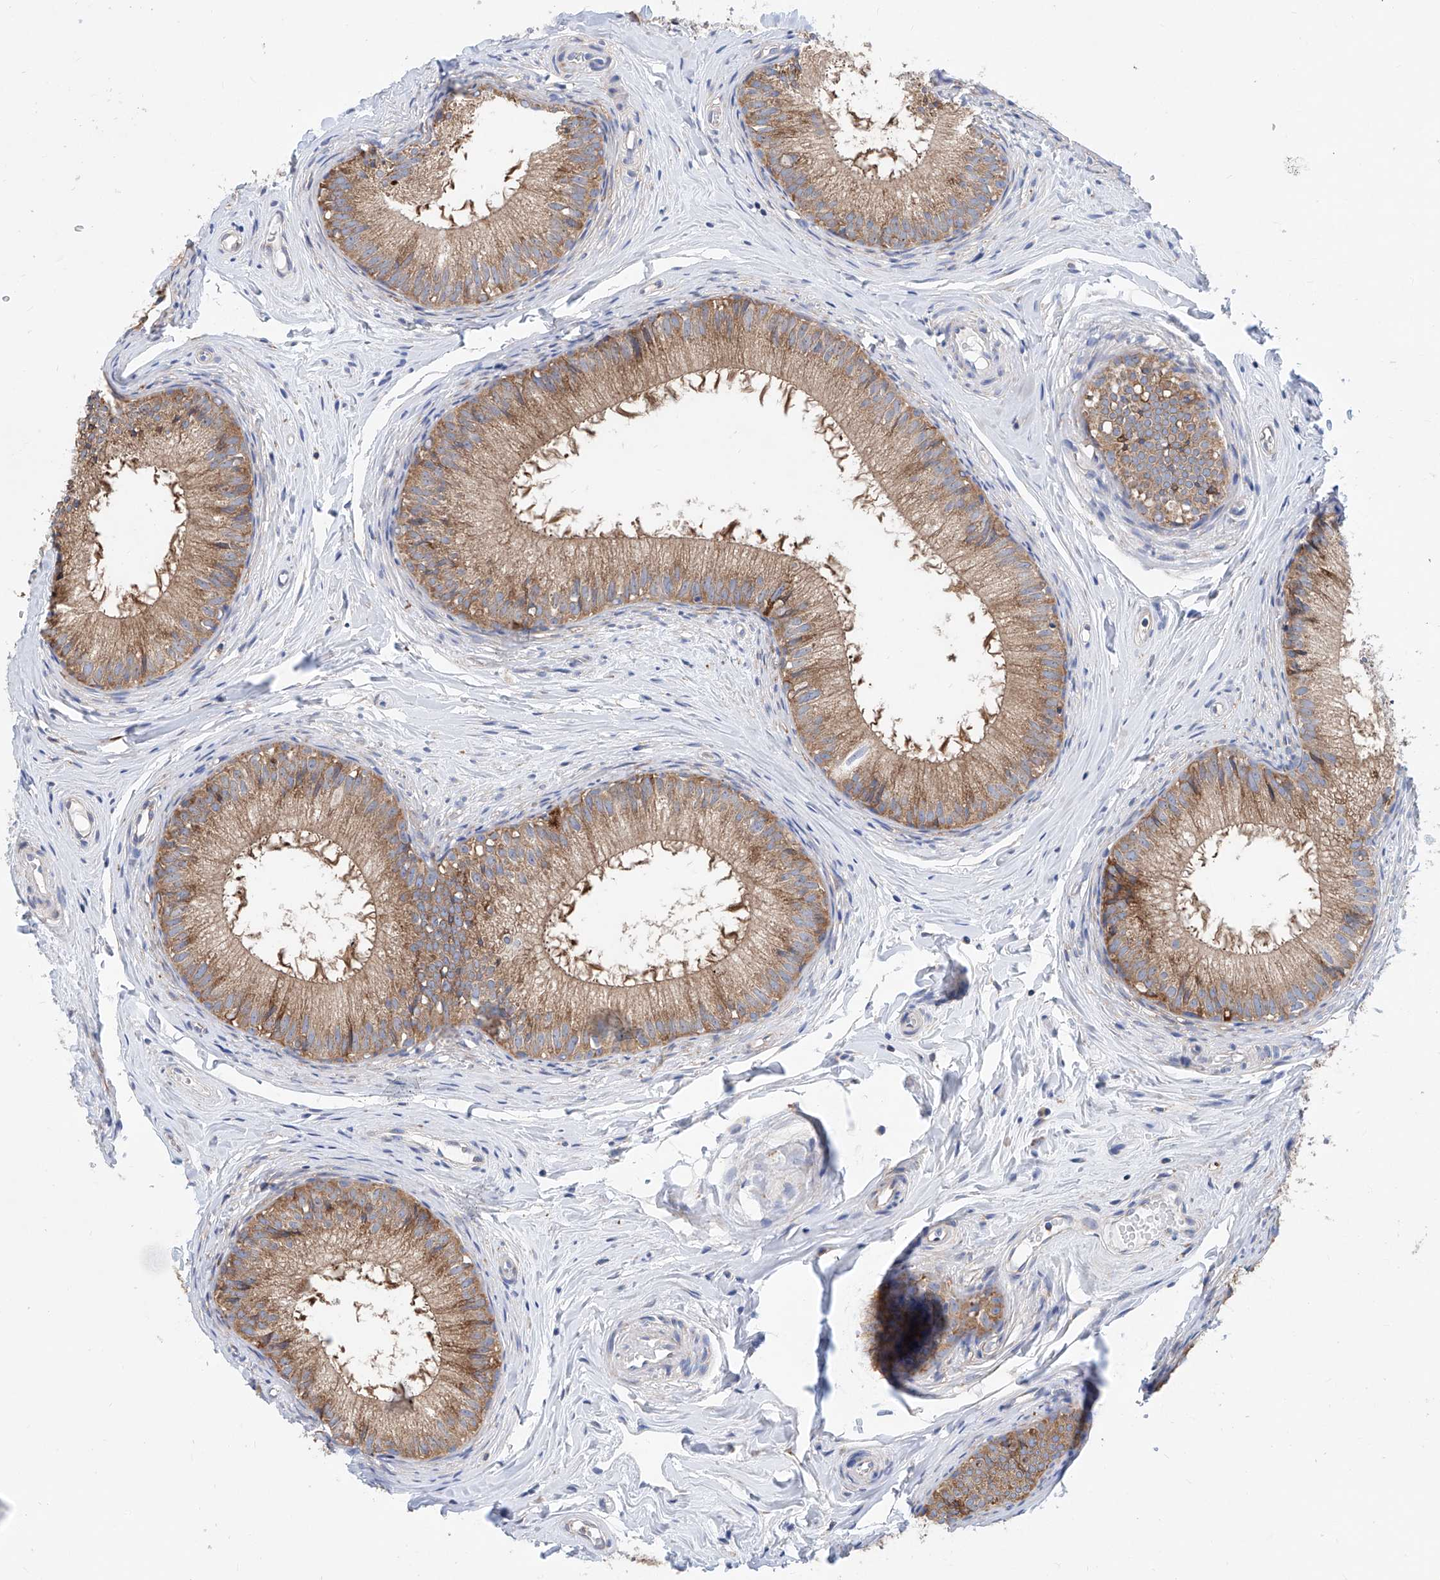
{"staining": {"intensity": "moderate", "quantity": ">75%", "location": "cytoplasmic/membranous"}, "tissue": "epididymis", "cell_type": "Glandular cells", "image_type": "normal", "snomed": [{"axis": "morphology", "description": "Normal tissue, NOS"}, {"axis": "topography", "description": "Epididymis"}], "caption": "This is an image of IHC staining of unremarkable epididymis, which shows moderate staining in the cytoplasmic/membranous of glandular cells.", "gene": "MAD2L1", "patient": {"sex": "male", "age": 34}}